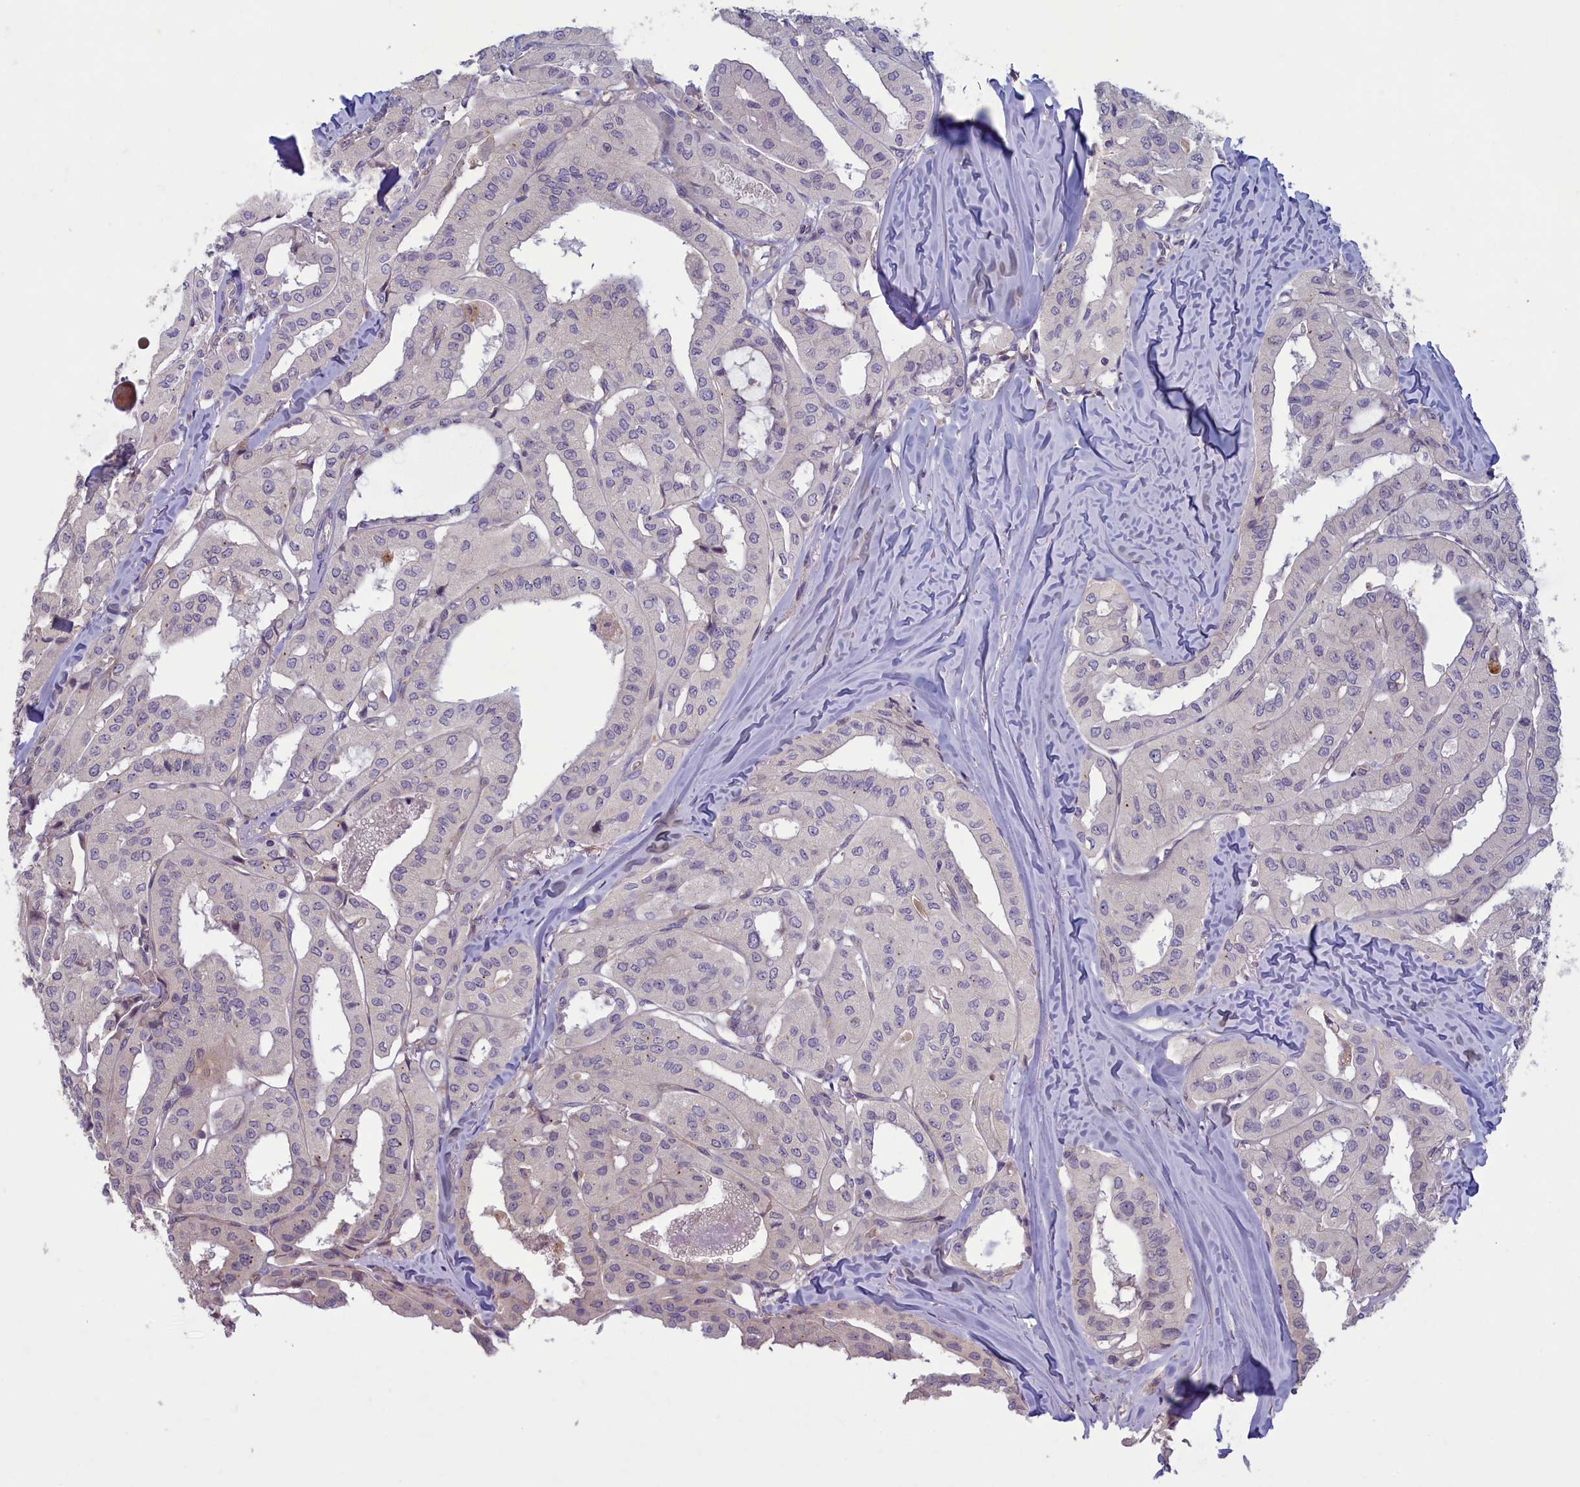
{"staining": {"intensity": "negative", "quantity": "none", "location": "none"}, "tissue": "thyroid cancer", "cell_type": "Tumor cells", "image_type": "cancer", "snomed": [{"axis": "morphology", "description": "Papillary adenocarcinoma, NOS"}, {"axis": "topography", "description": "Thyroid gland"}], "caption": "This is an immunohistochemistry (IHC) photomicrograph of human thyroid cancer (papillary adenocarcinoma). There is no expression in tumor cells.", "gene": "PLEKHG6", "patient": {"sex": "female", "age": 59}}